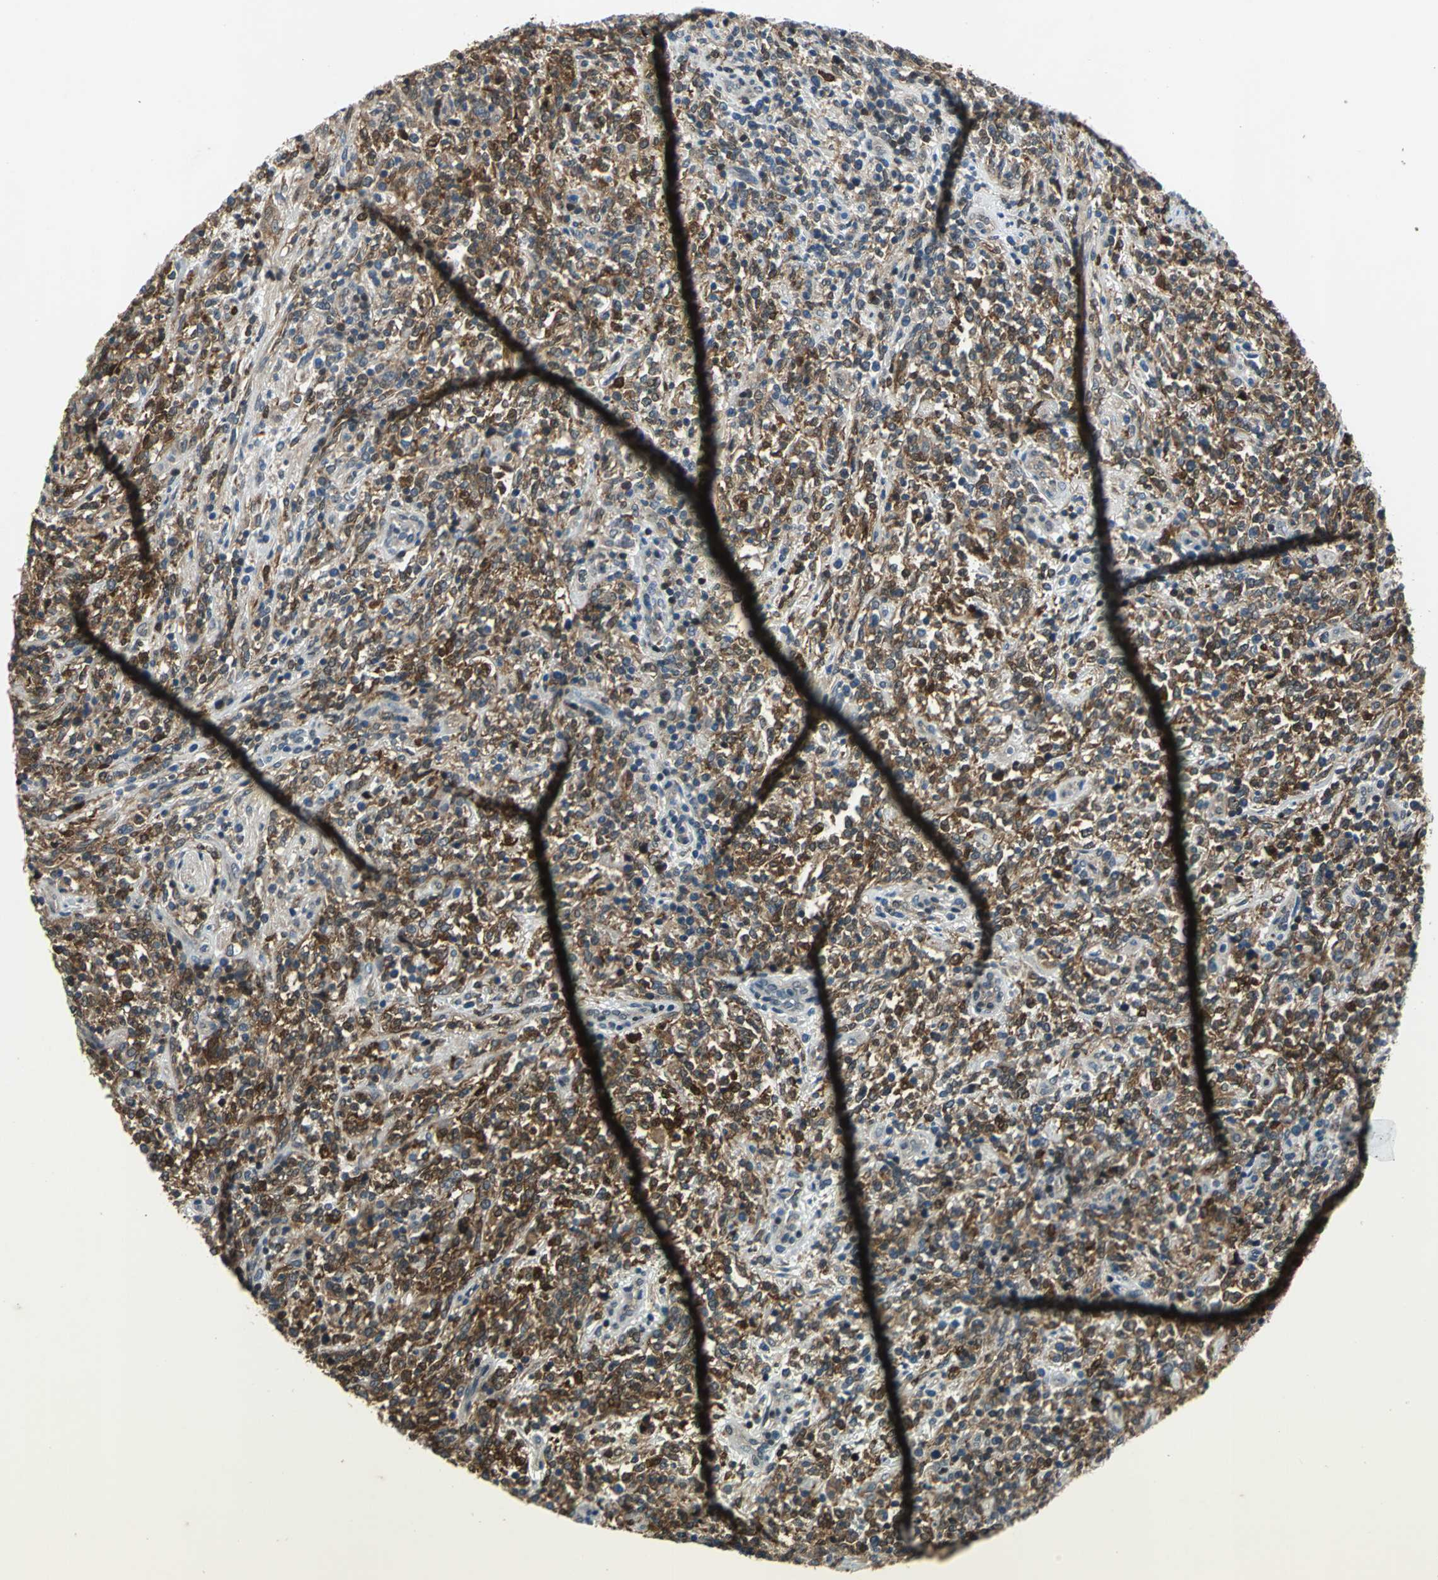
{"staining": {"intensity": "moderate", "quantity": ">75%", "location": "cytoplasmic/membranous"}, "tissue": "lymphoma", "cell_type": "Tumor cells", "image_type": "cancer", "snomed": [{"axis": "morphology", "description": "Malignant lymphoma, non-Hodgkin's type, High grade"}, {"axis": "topography", "description": "Soft tissue"}], "caption": "High-grade malignant lymphoma, non-Hodgkin's type stained with a protein marker reveals moderate staining in tumor cells.", "gene": "RRM2B", "patient": {"sex": "male", "age": 18}}